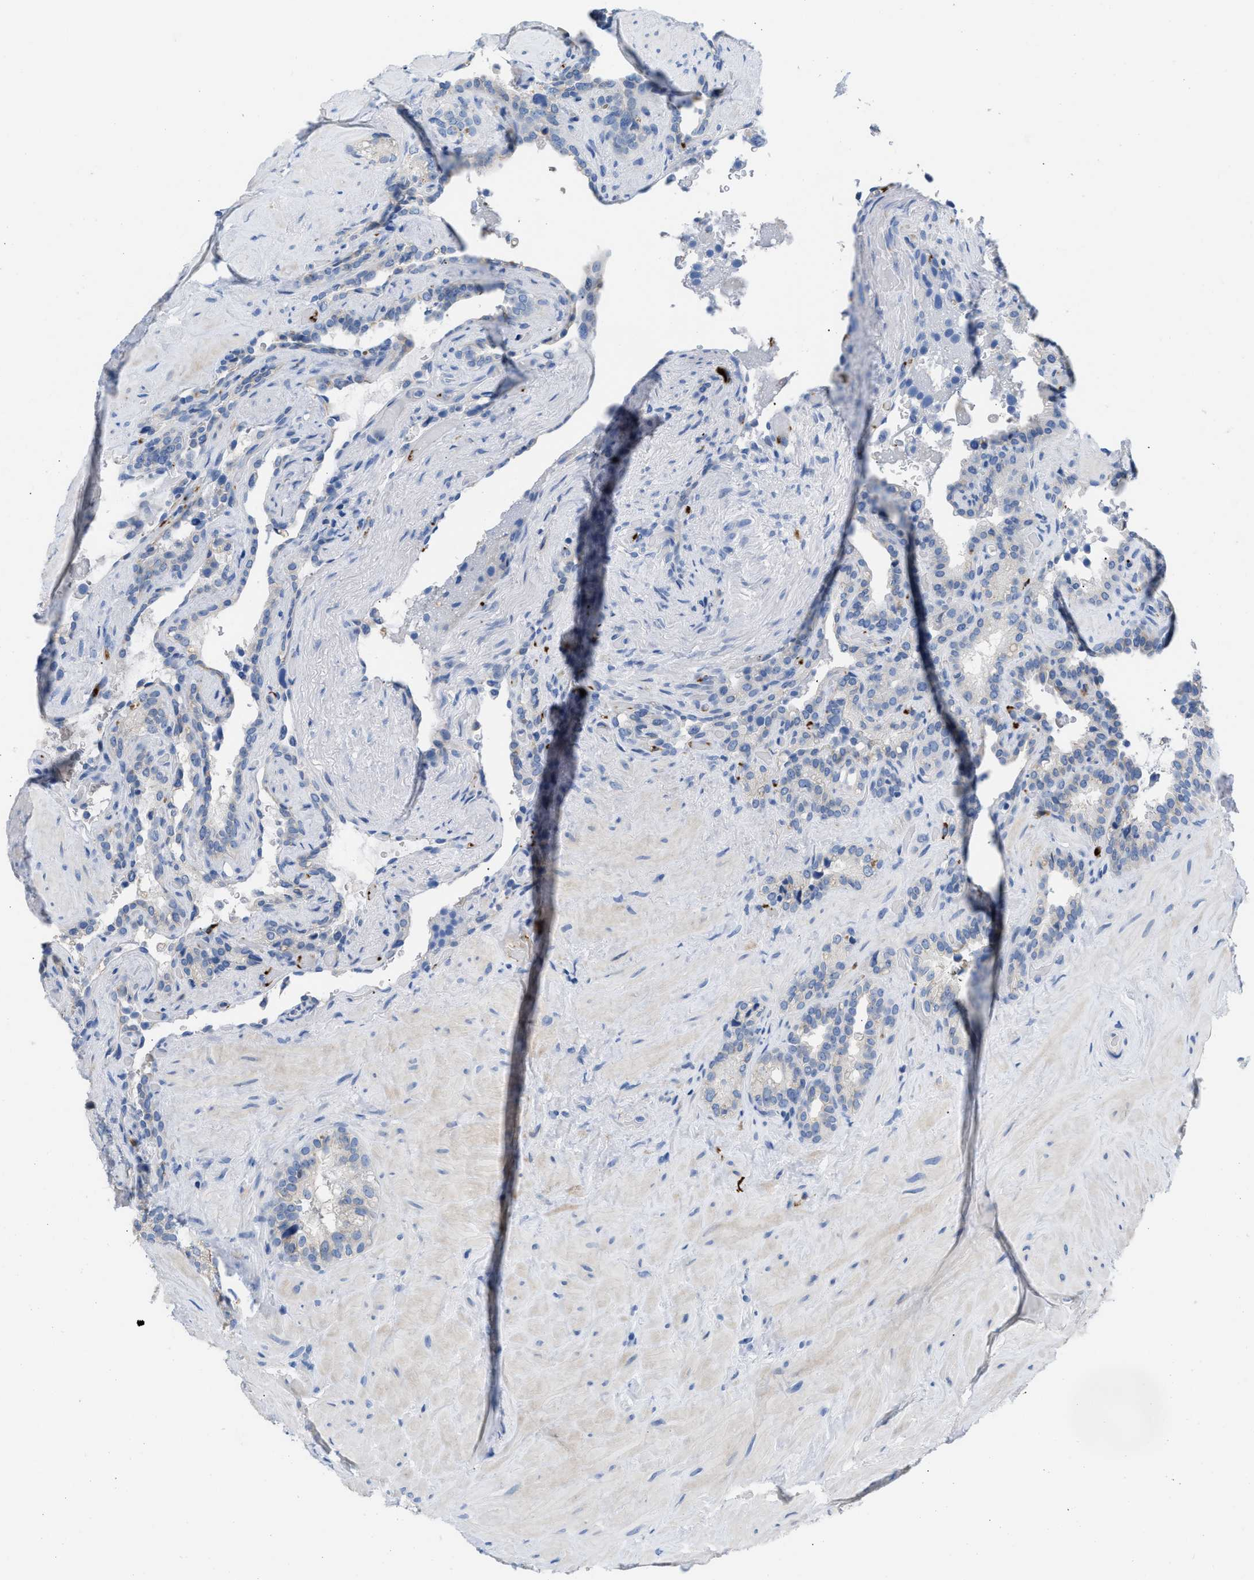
{"staining": {"intensity": "negative", "quantity": "none", "location": "none"}, "tissue": "seminal vesicle", "cell_type": "Glandular cells", "image_type": "normal", "snomed": [{"axis": "morphology", "description": "Normal tissue, NOS"}, {"axis": "topography", "description": "Seminal veicle"}], "caption": "Immunohistochemical staining of benign seminal vesicle demonstrates no significant staining in glandular cells.", "gene": "FGF18", "patient": {"sex": "male", "age": 68}}